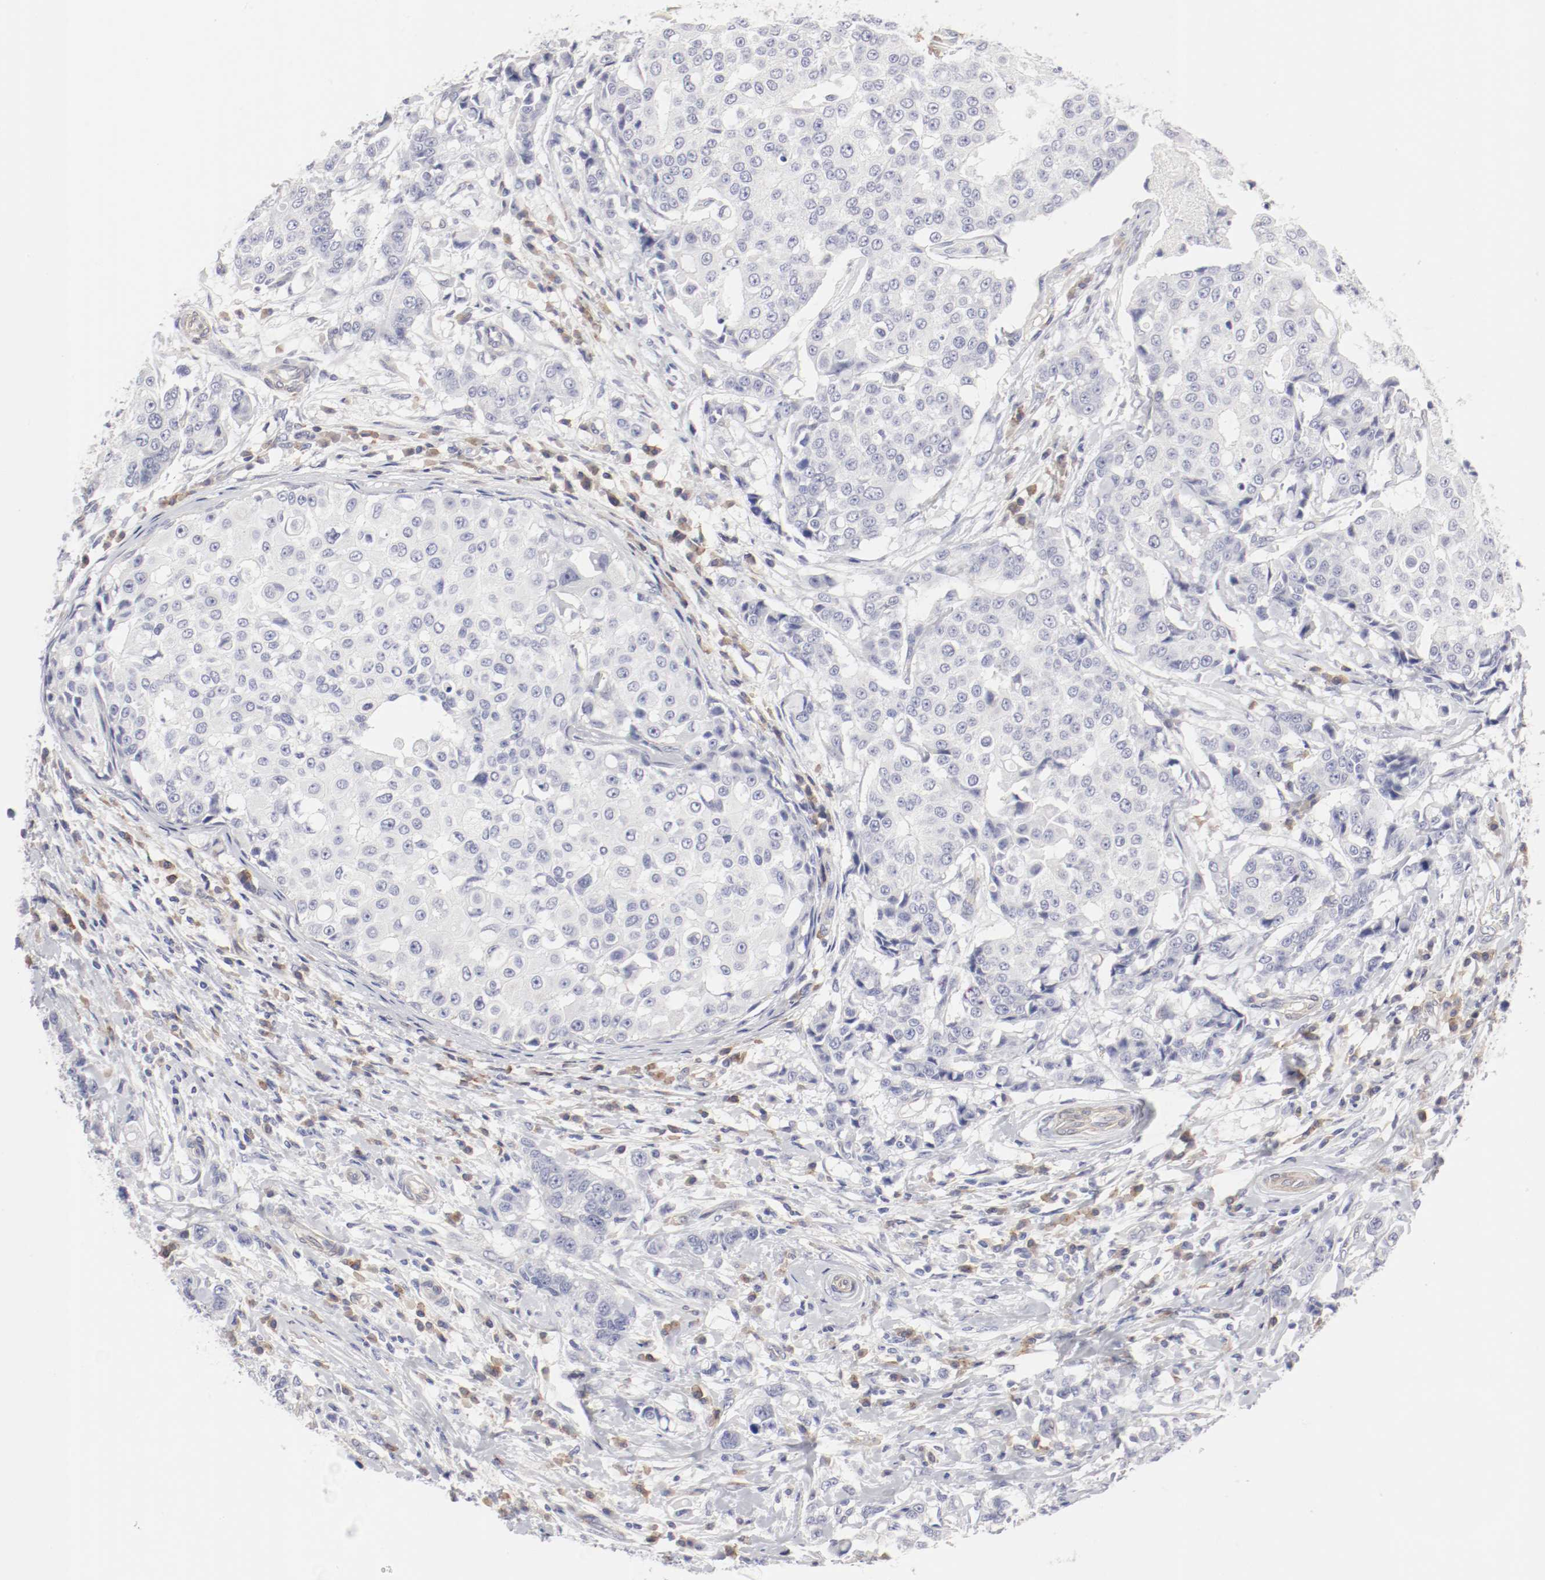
{"staining": {"intensity": "negative", "quantity": "none", "location": "none"}, "tissue": "breast cancer", "cell_type": "Tumor cells", "image_type": "cancer", "snomed": [{"axis": "morphology", "description": "Duct carcinoma"}, {"axis": "topography", "description": "Breast"}], "caption": "Breast invasive ductal carcinoma was stained to show a protein in brown. There is no significant positivity in tumor cells. (DAB (3,3'-diaminobenzidine) immunohistochemistry visualized using brightfield microscopy, high magnification).", "gene": "LAX1", "patient": {"sex": "female", "age": 27}}